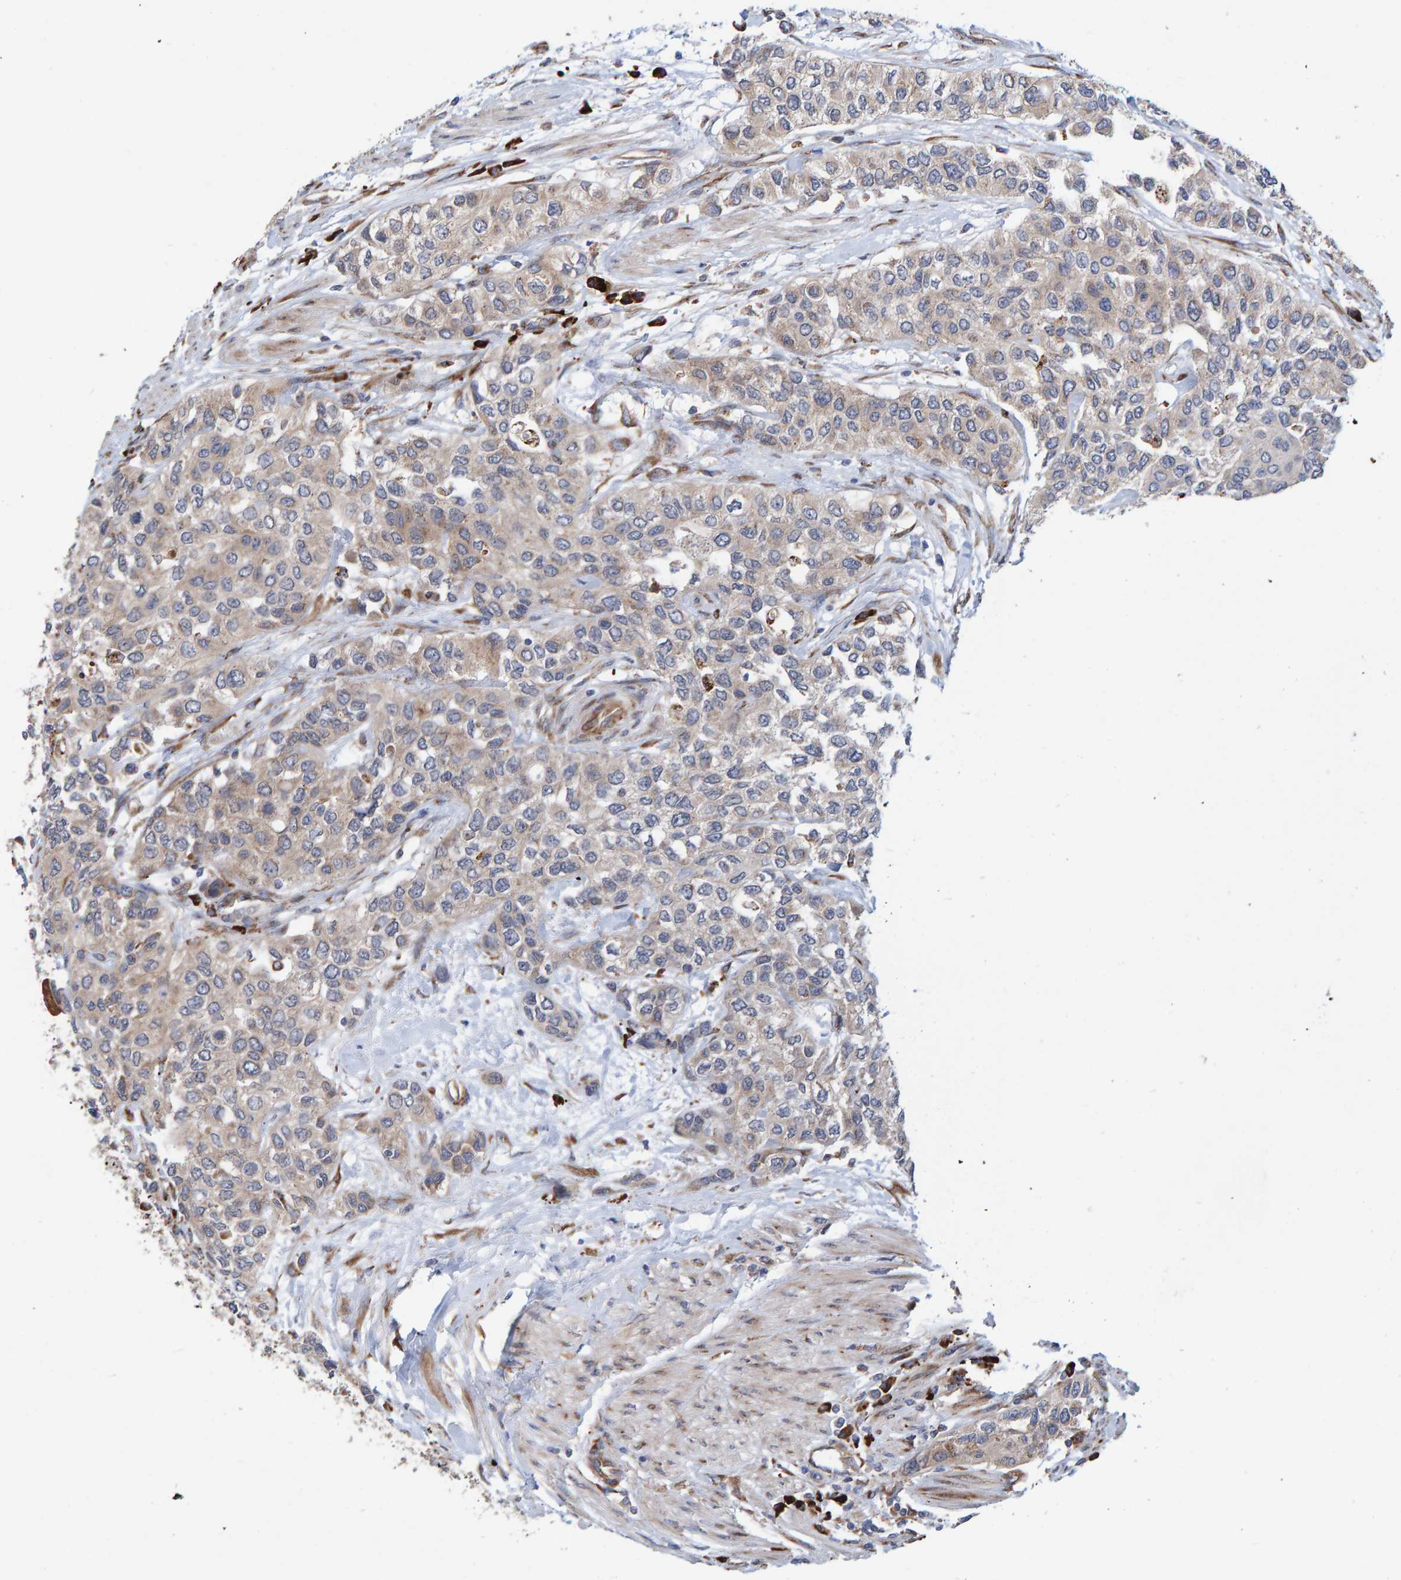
{"staining": {"intensity": "weak", "quantity": "<25%", "location": "cytoplasmic/membranous"}, "tissue": "urothelial cancer", "cell_type": "Tumor cells", "image_type": "cancer", "snomed": [{"axis": "morphology", "description": "Urothelial carcinoma, High grade"}, {"axis": "topography", "description": "Urinary bladder"}], "caption": "Tumor cells show no significant protein positivity in urothelial carcinoma (high-grade).", "gene": "KIAA0753", "patient": {"sex": "female", "age": 56}}